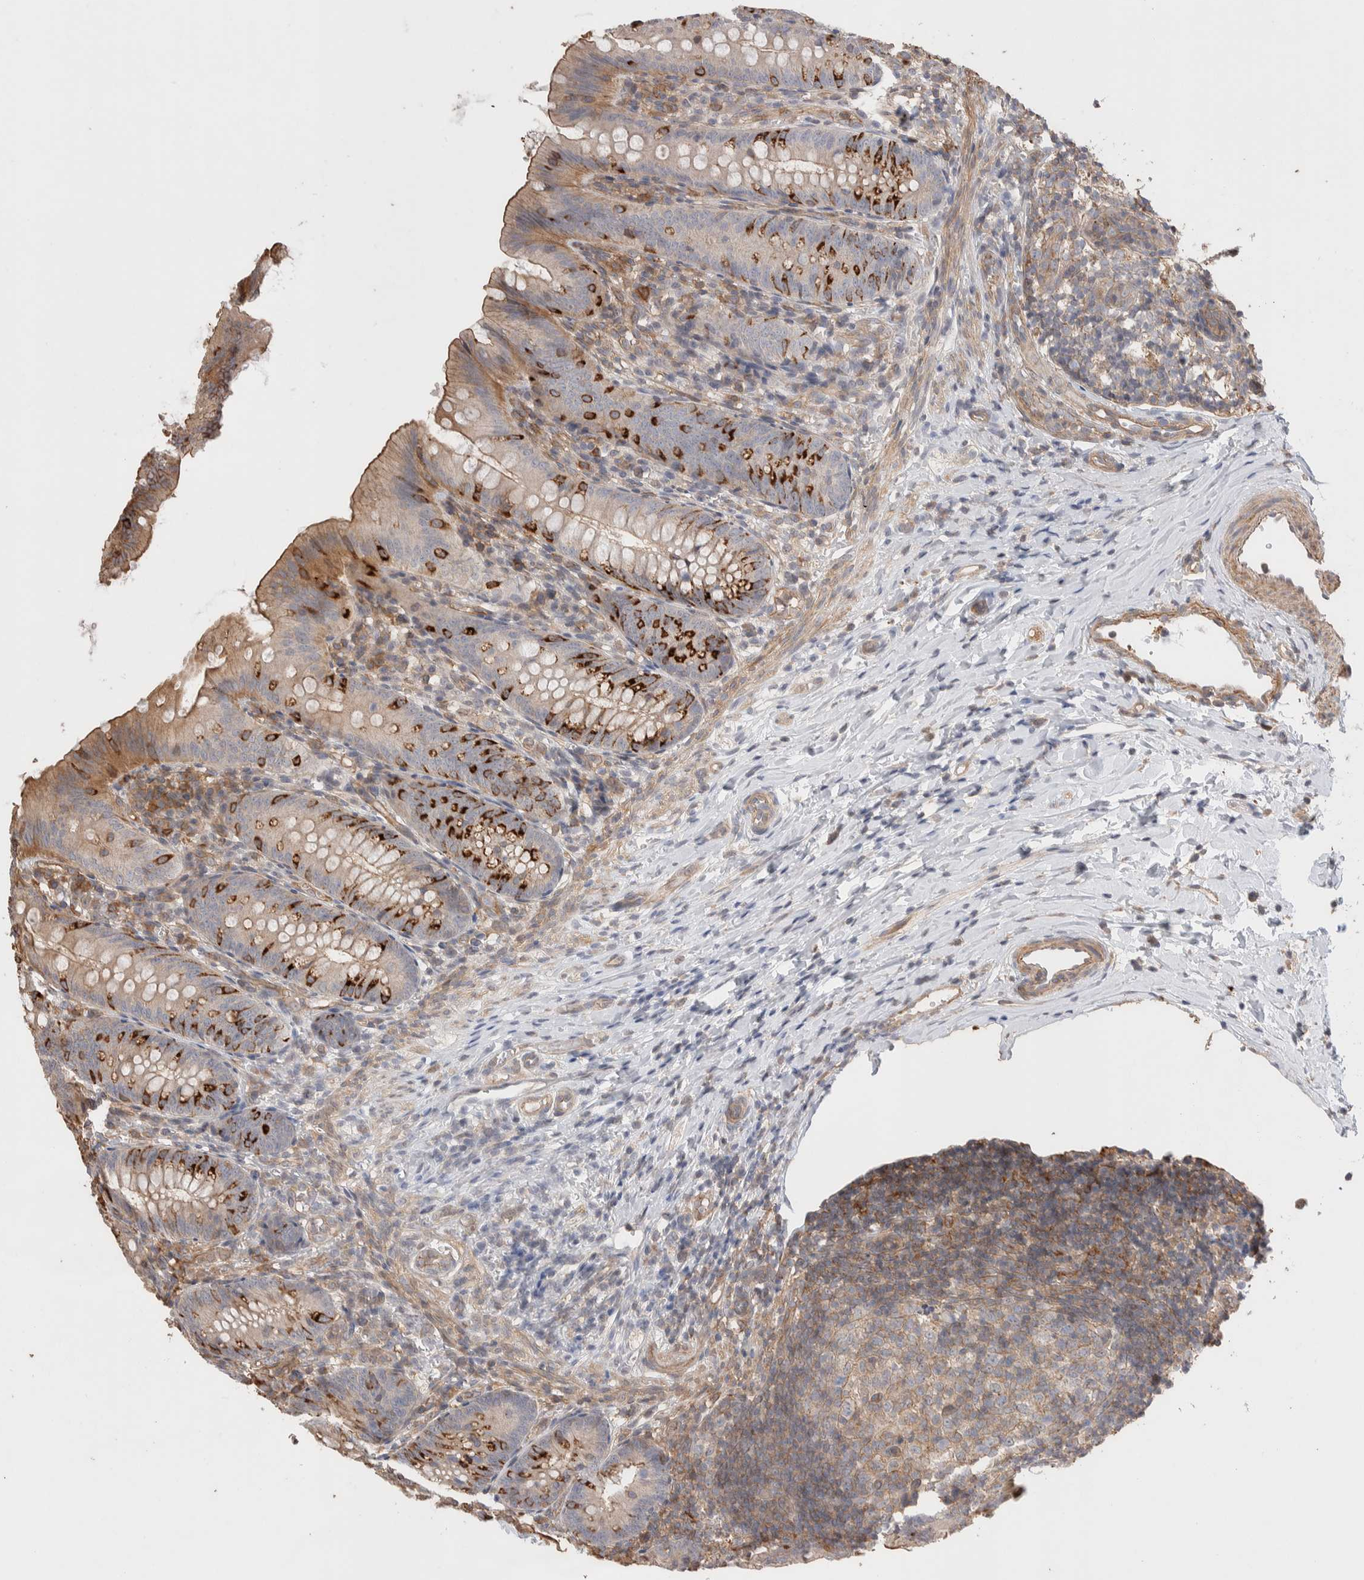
{"staining": {"intensity": "strong", "quantity": "25%-75%", "location": "cytoplasmic/membranous"}, "tissue": "appendix", "cell_type": "Glandular cells", "image_type": "normal", "snomed": [{"axis": "morphology", "description": "Normal tissue, NOS"}, {"axis": "topography", "description": "Appendix"}], "caption": "Immunohistochemical staining of unremarkable appendix exhibits high levels of strong cytoplasmic/membranous staining in approximately 25%-75% of glandular cells. (DAB = brown stain, brightfield microscopy at high magnification).", "gene": "ZNF704", "patient": {"sex": "male", "age": 1}}